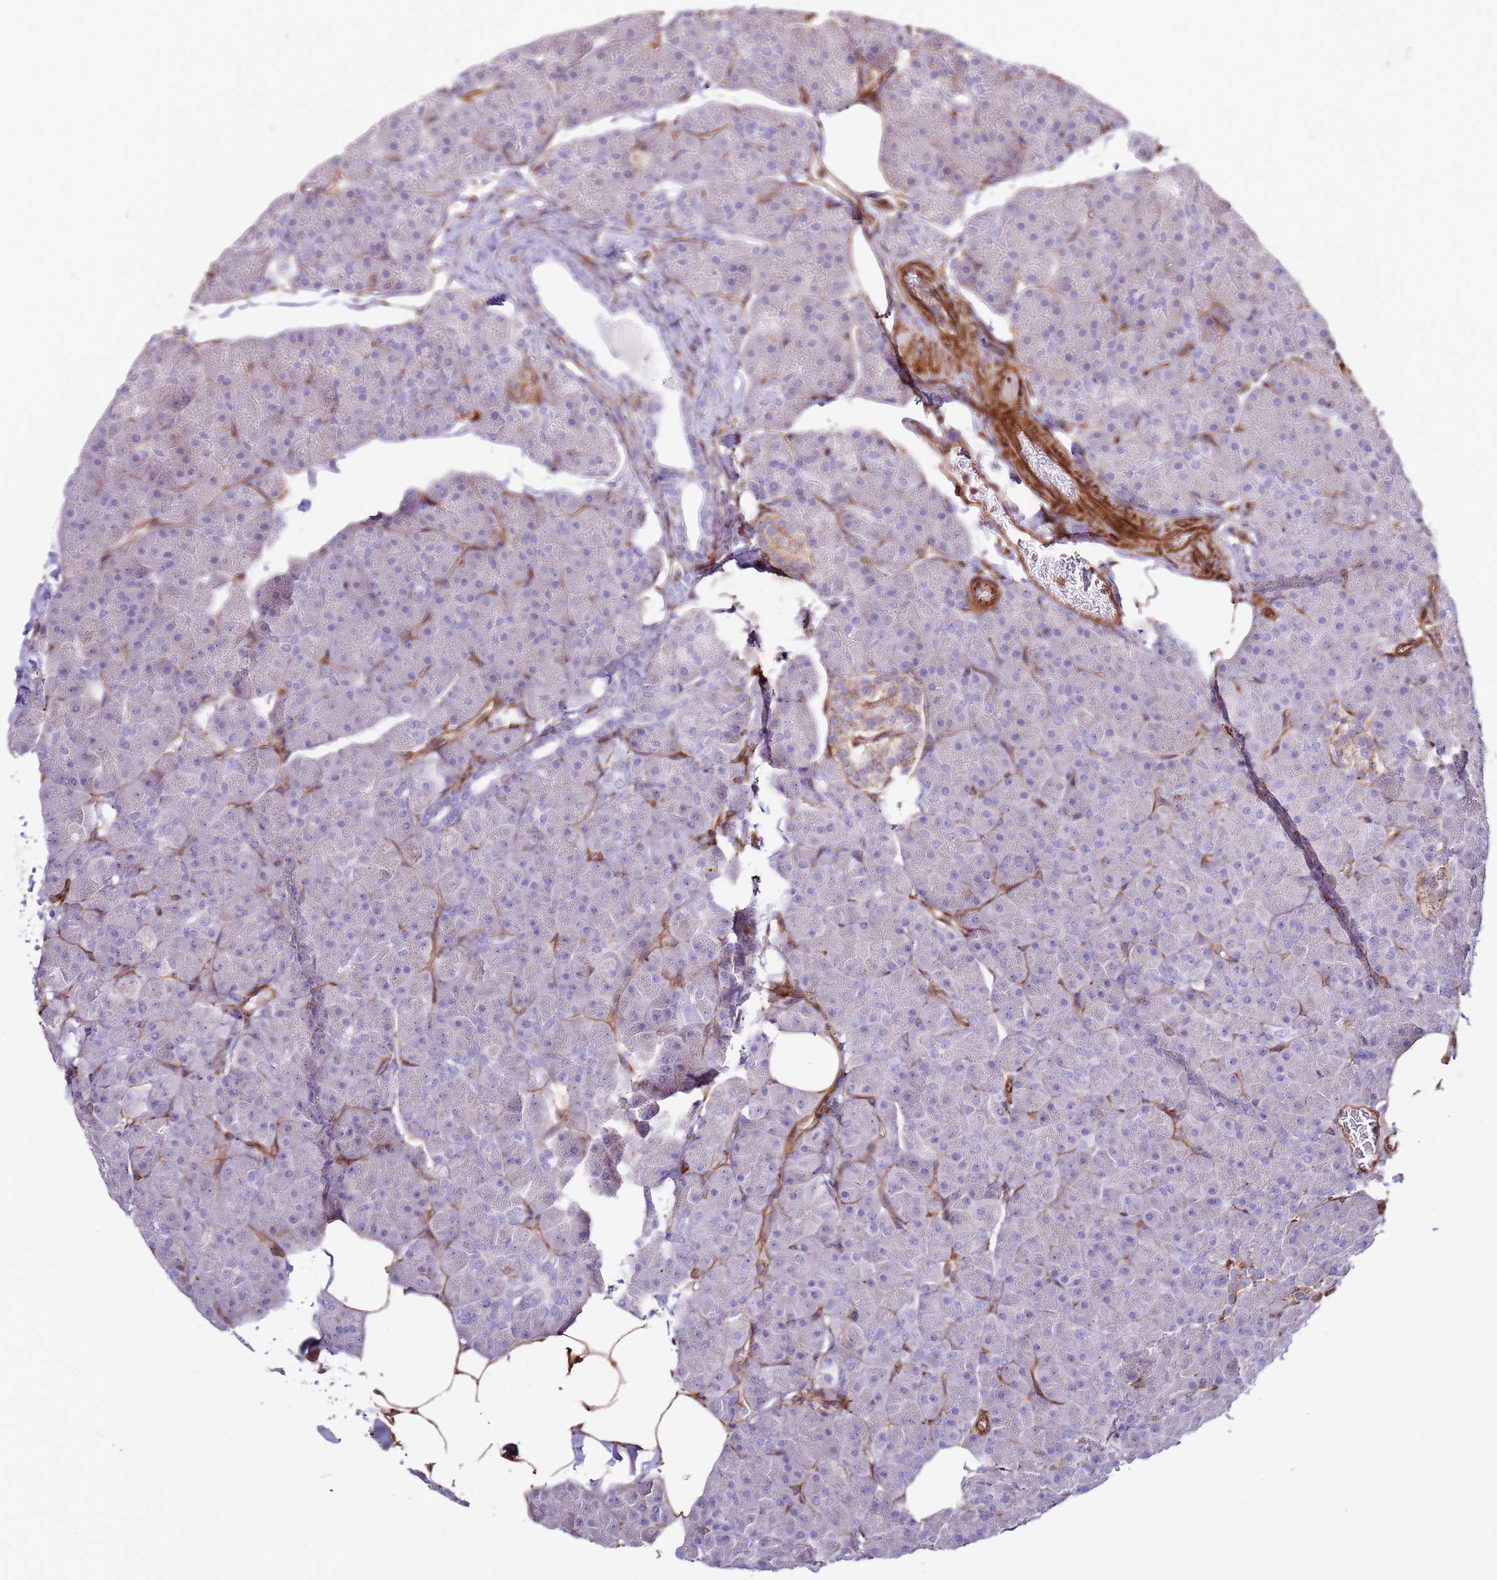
{"staining": {"intensity": "negative", "quantity": "none", "location": "none"}, "tissue": "pancreas", "cell_type": "Exocrine glandular cells", "image_type": "normal", "snomed": [{"axis": "morphology", "description": "Normal tissue, NOS"}, {"axis": "topography", "description": "Pancreas"}], "caption": "Pancreas was stained to show a protein in brown. There is no significant expression in exocrine glandular cells. Nuclei are stained in blue.", "gene": "MRGPRE", "patient": {"sex": "male", "age": 35}}